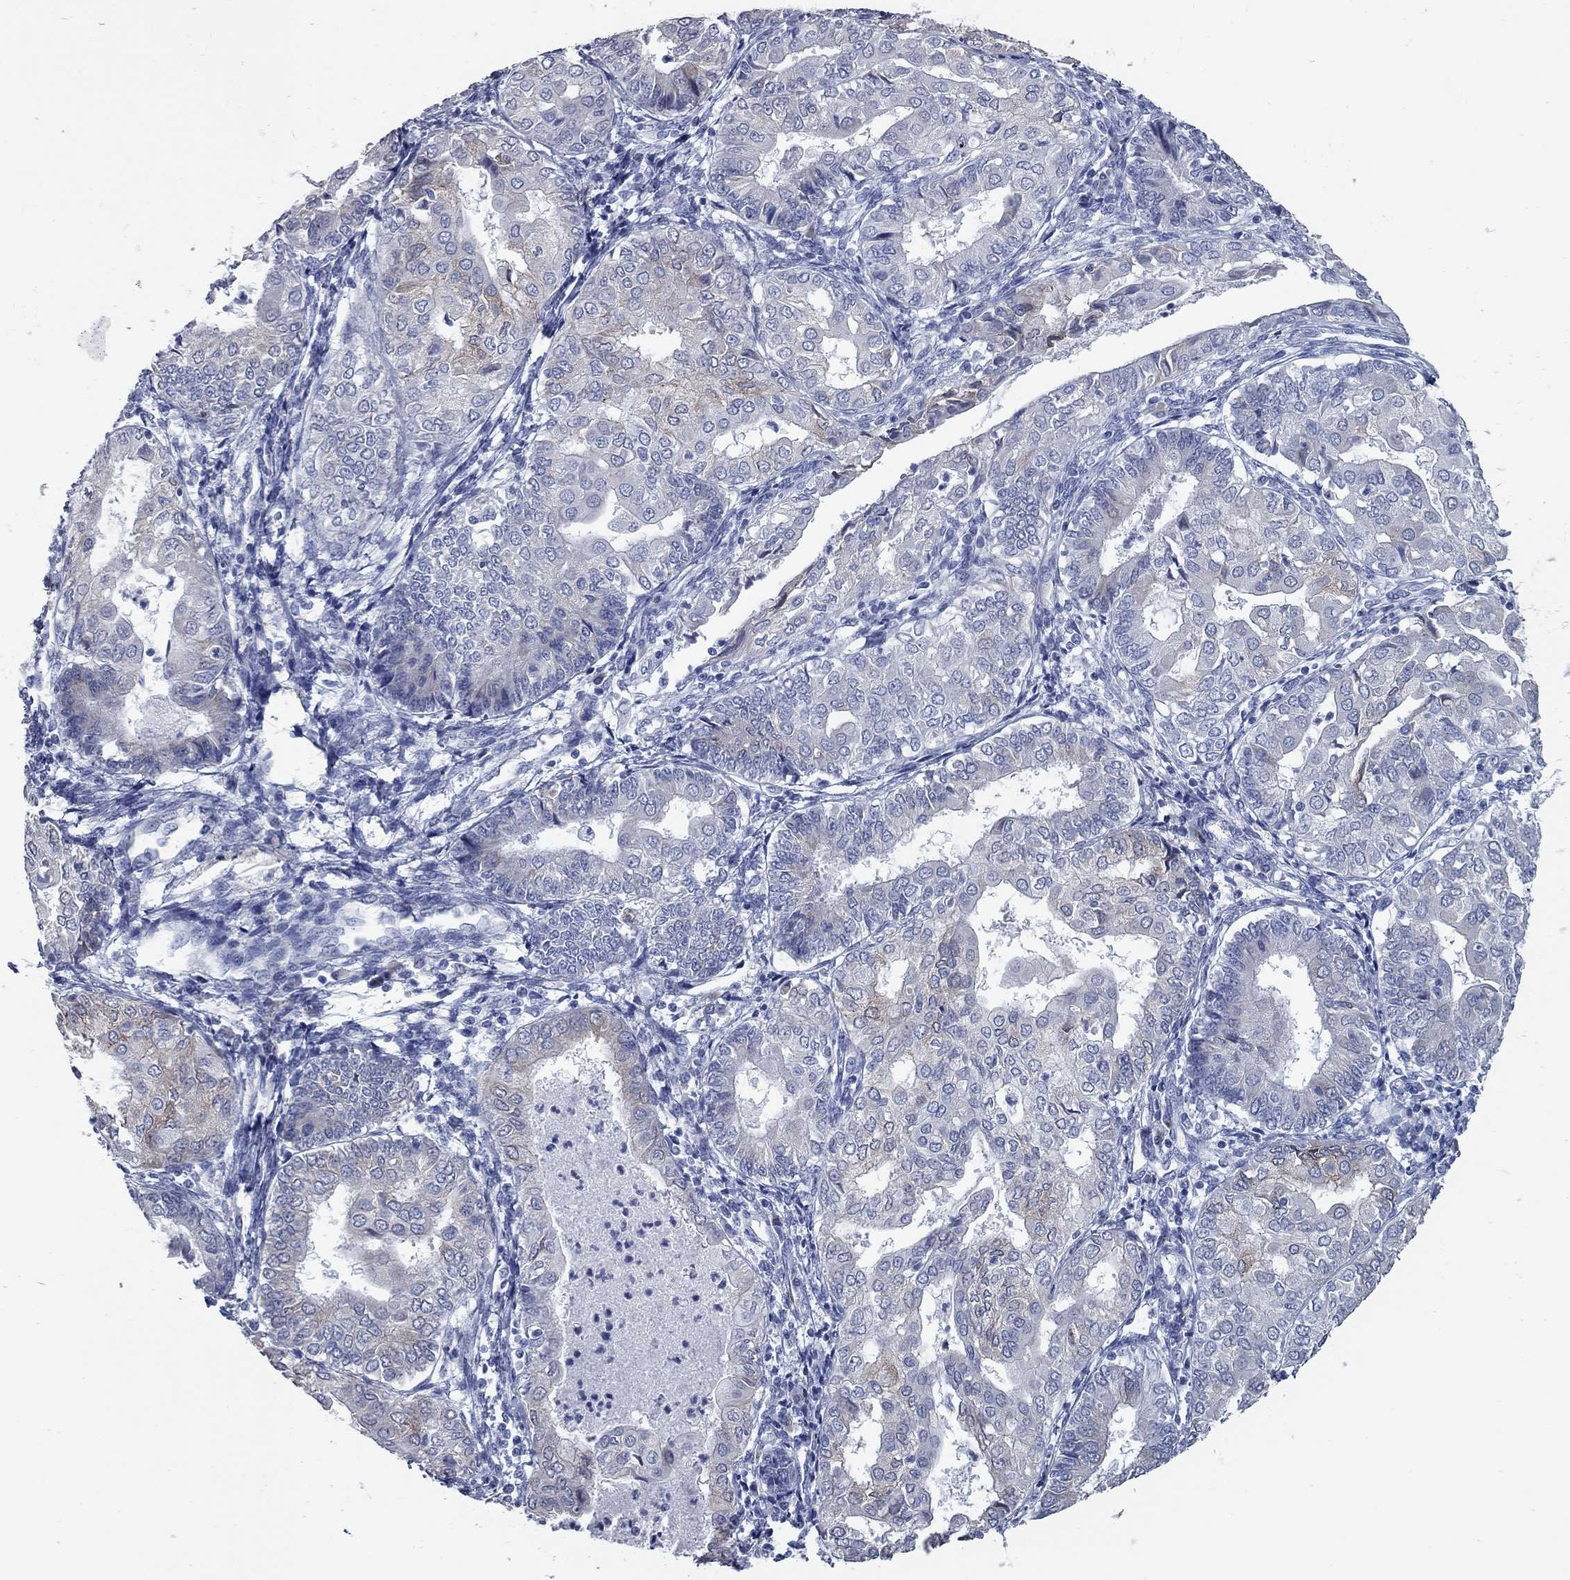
{"staining": {"intensity": "weak", "quantity": "<25%", "location": "cytoplasmic/membranous"}, "tissue": "endometrial cancer", "cell_type": "Tumor cells", "image_type": "cancer", "snomed": [{"axis": "morphology", "description": "Adenocarcinoma, NOS"}, {"axis": "topography", "description": "Endometrium"}], "caption": "Tumor cells are negative for protein expression in human adenocarcinoma (endometrial).", "gene": "TAC1", "patient": {"sex": "female", "age": 68}}